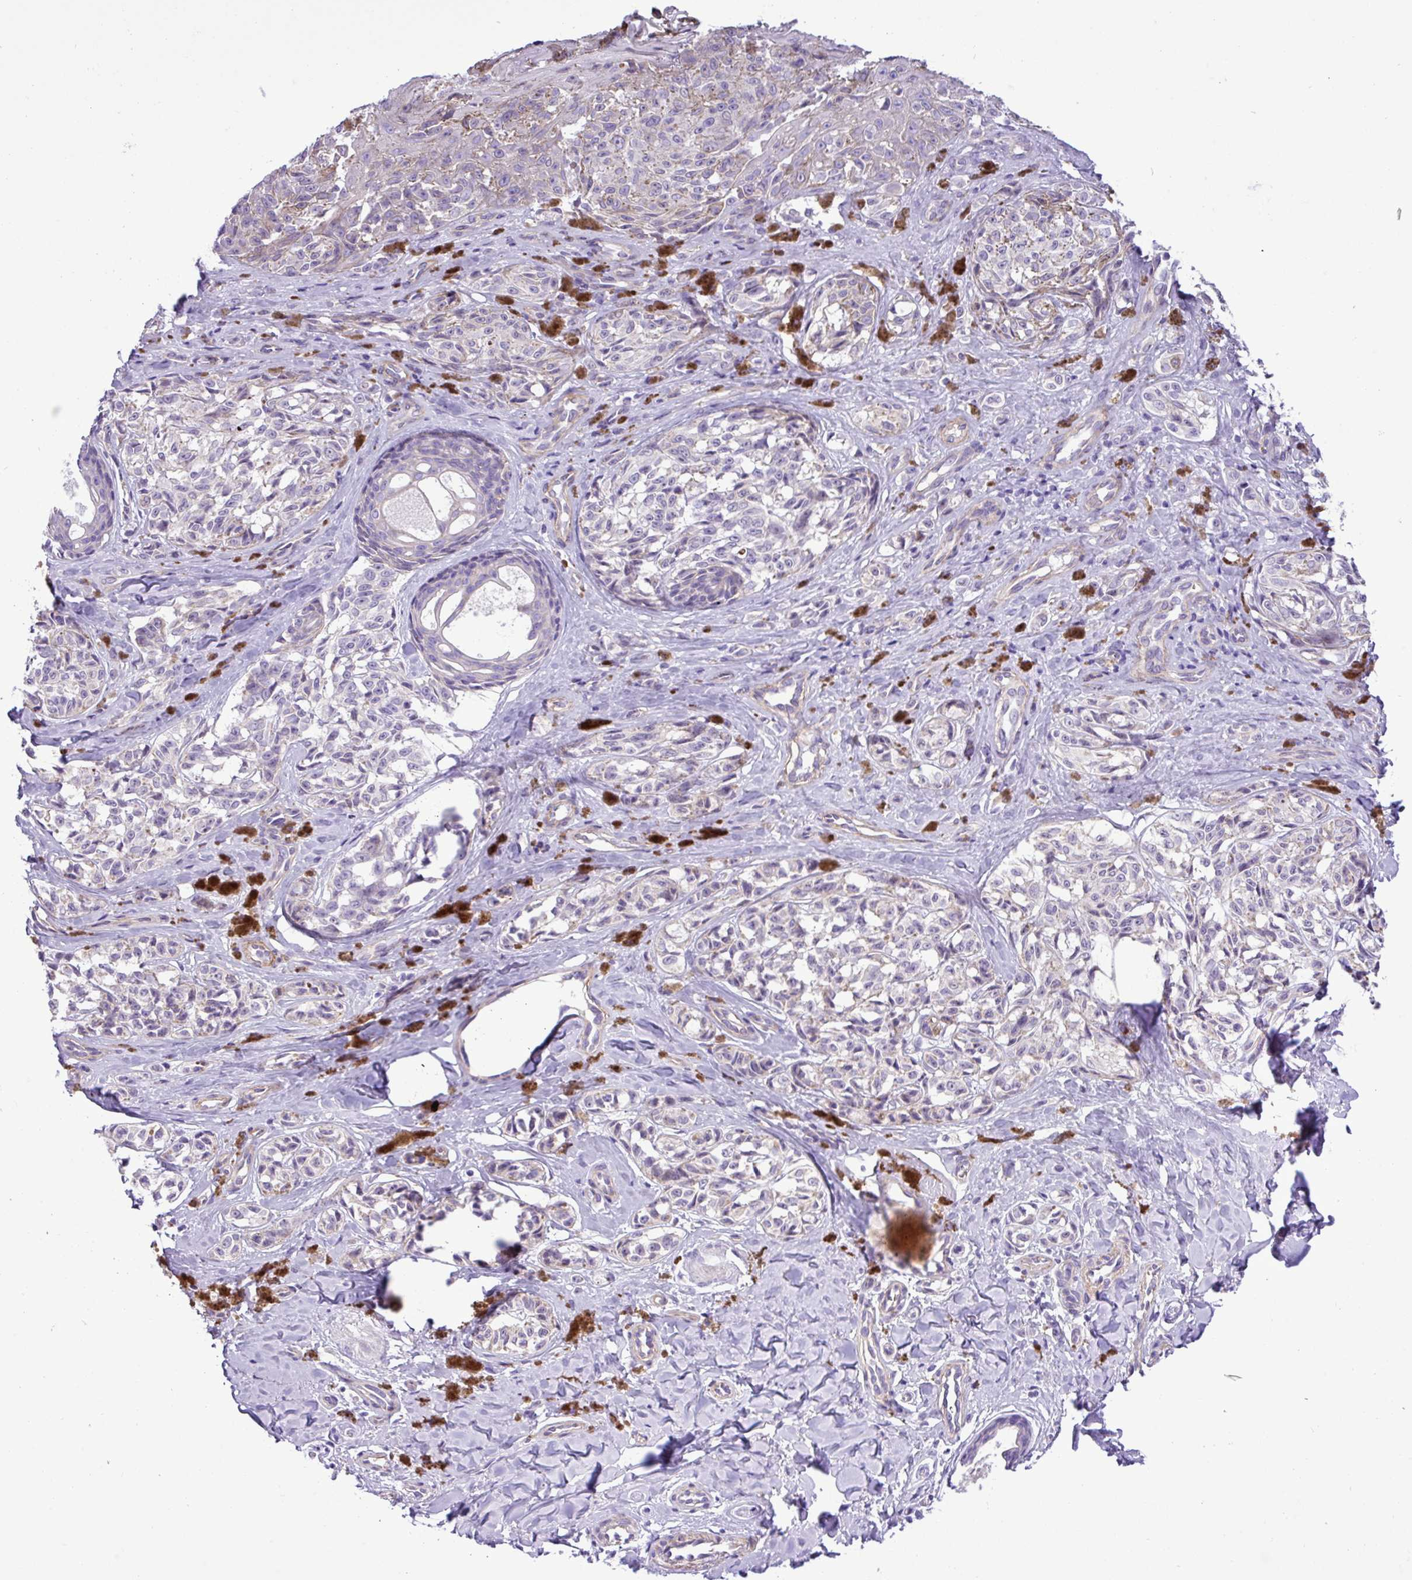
{"staining": {"intensity": "negative", "quantity": "none", "location": "none"}, "tissue": "melanoma", "cell_type": "Tumor cells", "image_type": "cancer", "snomed": [{"axis": "morphology", "description": "Malignant melanoma, NOS"}, {"axis": "topography", "description": "Skin"}], "caption": "Tumor cells show no significant staining in malignant melanoma.", "gene": "C11orf91", "patient": {"sex": "female", "age": 65}}